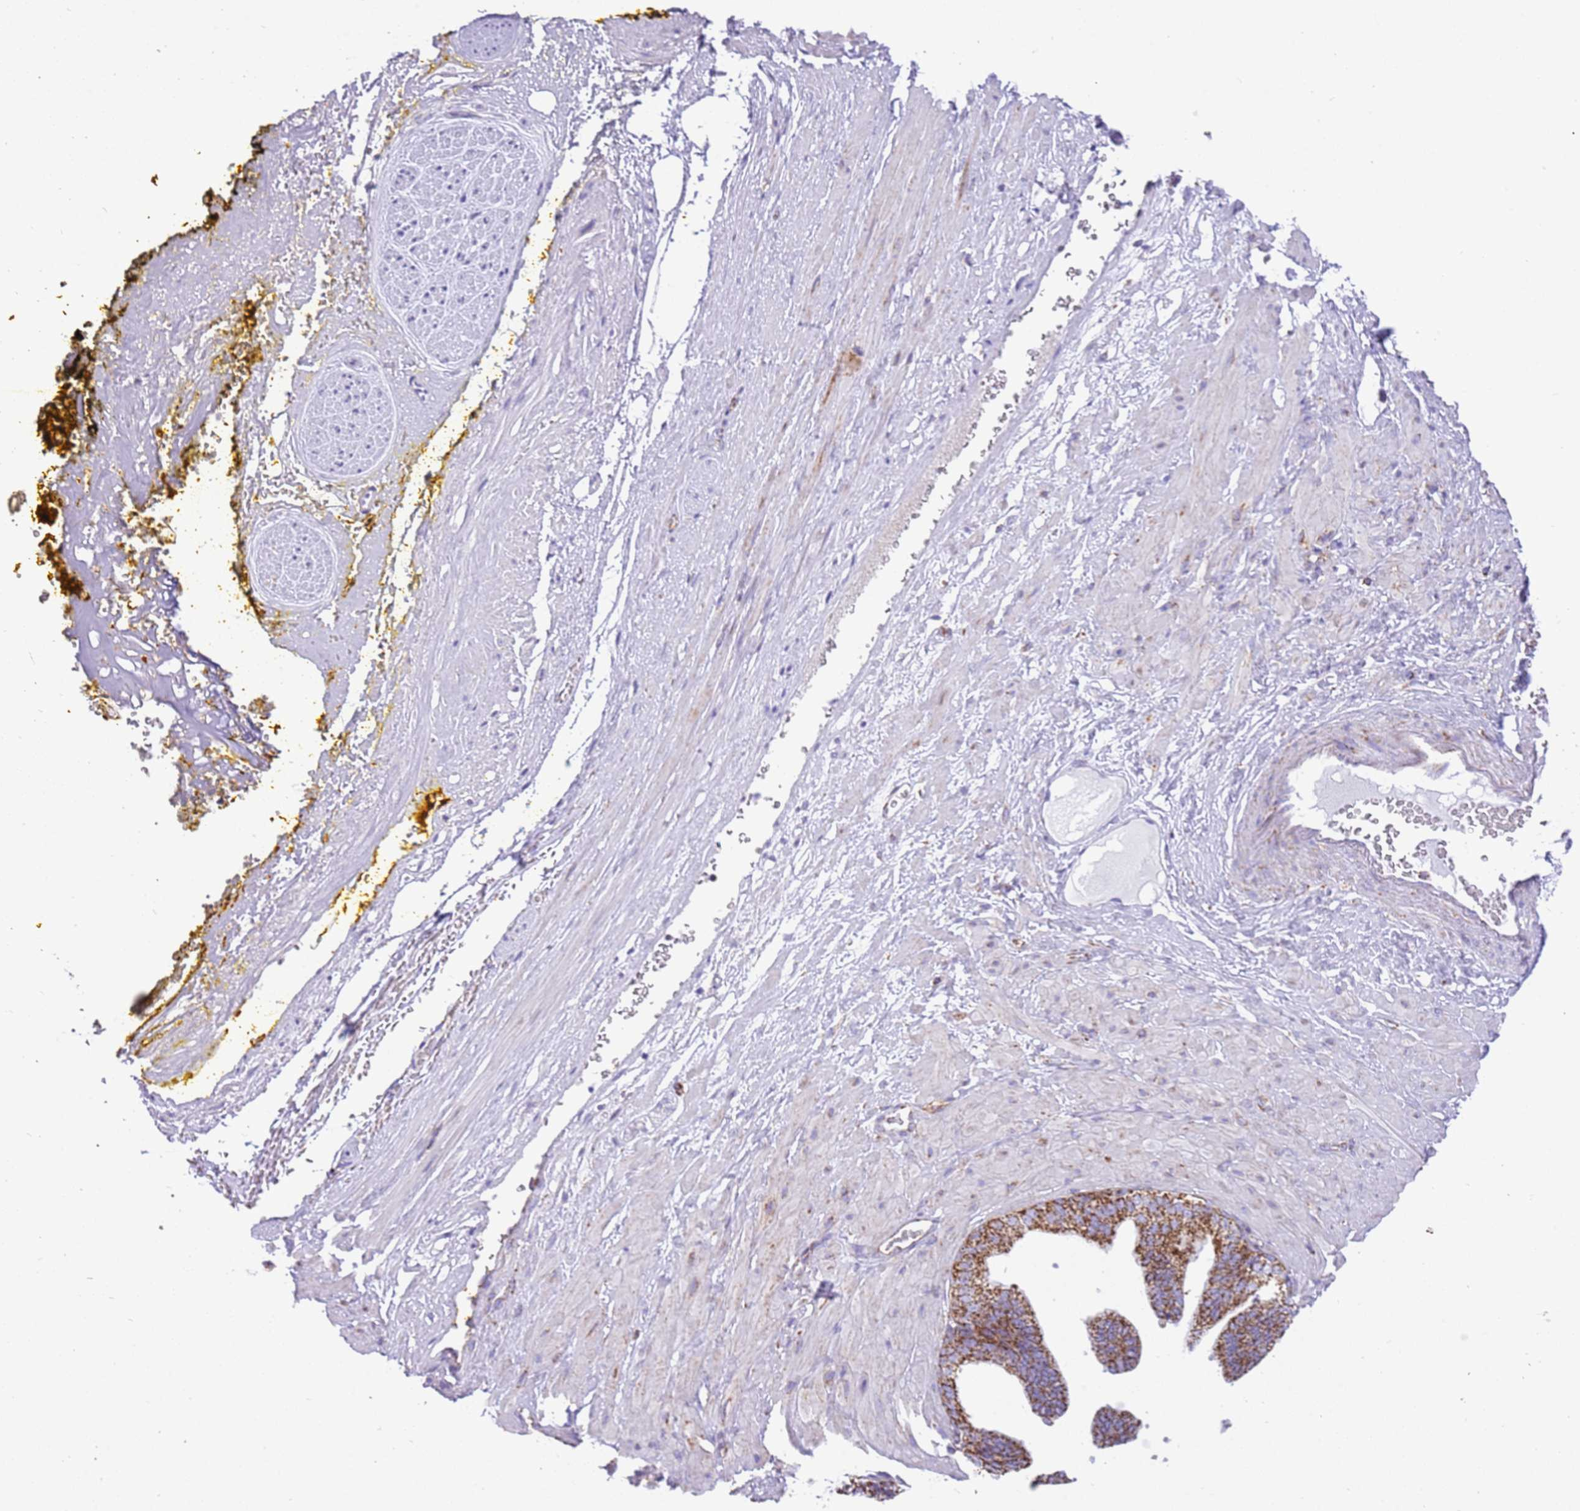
{"staining": {"intensity": "negative", "quantity": "none", "location": "none"}, "tissue": "adipose tissue", "cell_type": "Adipocytes", "image_type": "normal", "snomed": [{"axis": "morphology", "description": "Normal tissue, NOS"}, {"axis": "morphology", "description": "Adenocarcinoma, Low grade"}, {"axis": "topography", "description": "Prostate"}, {"axis": "topography", "description": "Peripheral nerve tissue"}], "caption": "A histopathology image of adipose tissue stained for a protein reveals no brown staining in adipocytes. (DAB (3,3'-diaminobenzidine) IHC with hematoxylin counter stain).", "gene": "SUCLG2", "patient": {"sex": "male", "age": 63}}